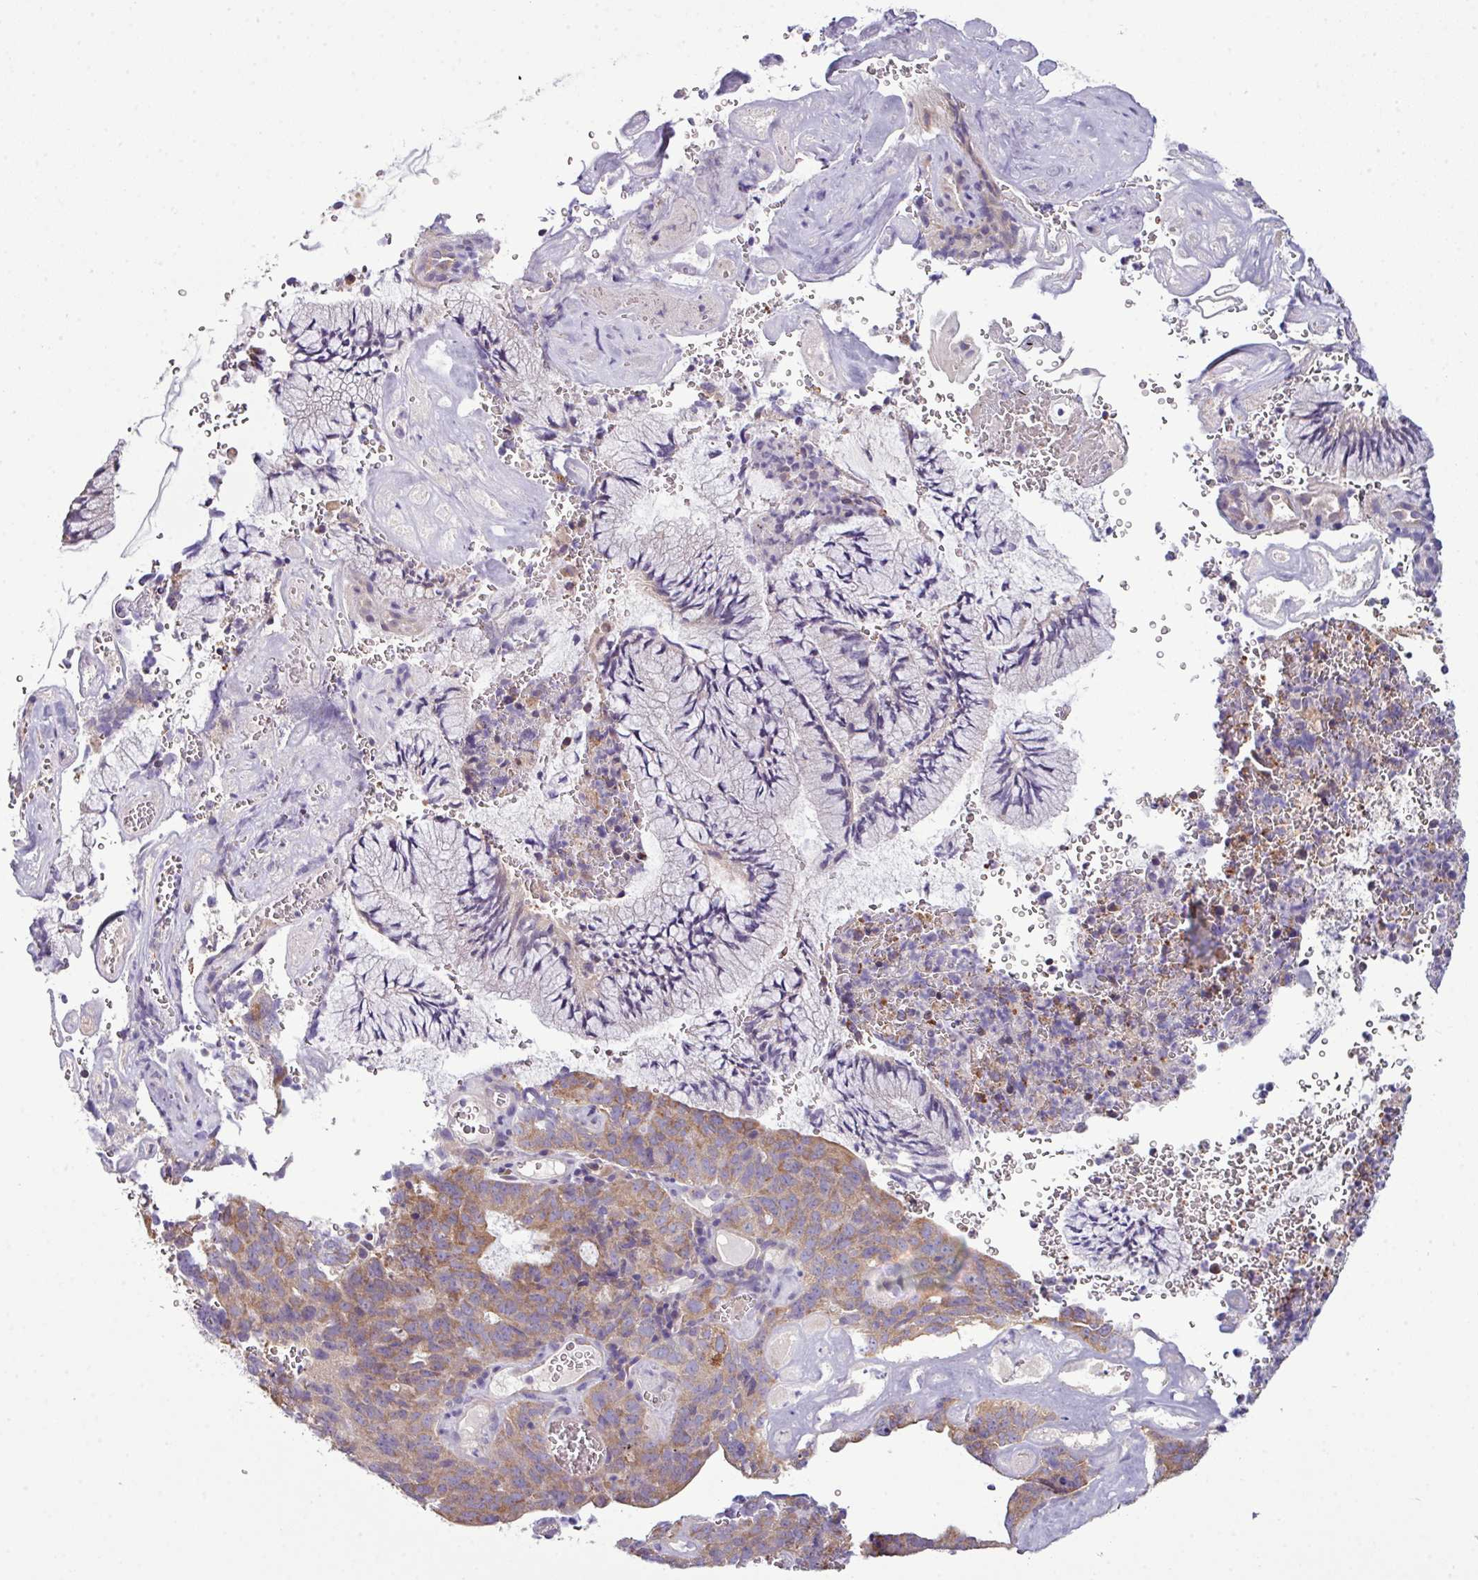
{"staining": {"intensity": "moderate", "quantity": "25%-75%", "location": "cytoplasmic/membranous"}, "tissue": "cervical cancer", "cell_type": "Tumor cells", "image_type": "cancer", "snomed": [{"axis": "morphology", "description": "Adenocarcinoma, NOS"}, {"axis": "topography", "description": "Cervix"}], "caption": "A micrograph showing moderate cytoplasmic/membranous positivity in about 25%-75% of tumor cells in cervical cancer (adenocarcinoma), as visualized by brown immunohistochemical staining.", "gene": "AGAP5", "patient": {"sex": "female", "age": 38}}